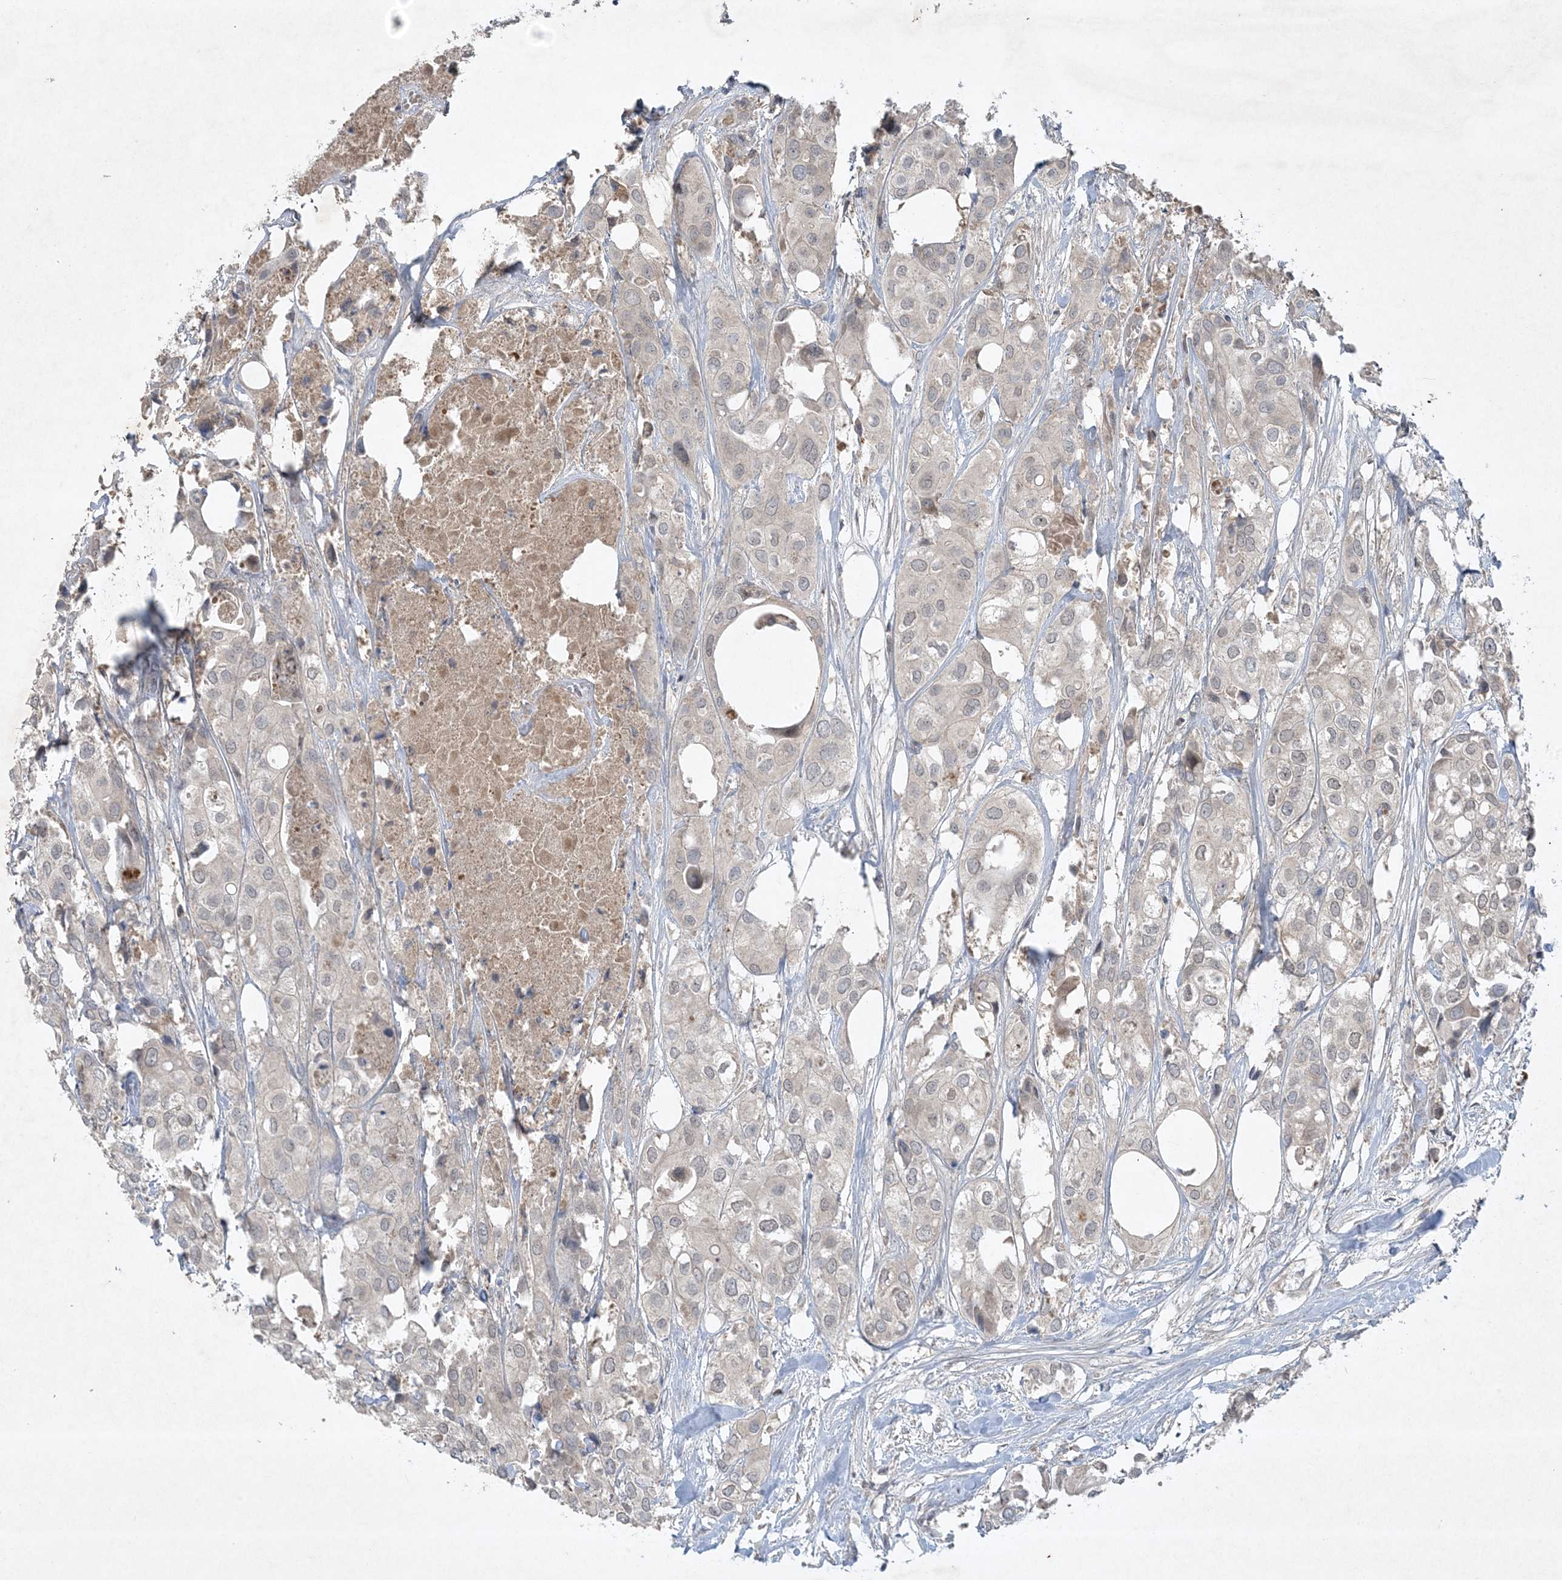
{"staining": {"intensity": "negative", "quantity": "none", "location": "none"}, "tissue": "urothelial cancer", "cell_type": "Tumor cells", "image_type": "cancer", "snomed": [{"axis": "morphology", "description": "Urothelial carcinoma, High grade"}, {"axis": "topography", "description": "Urinary bladder"}], "caption": "DAB immunohistochemical staining of human urothelial carcinoma (high-grade) shows no significant expression in tumor cells. (Immunohistochemistry (ihc), brightfield microscopy, high magnification).", "gene": "FETUB", "patient": {"sex": "male", "age": 64}}